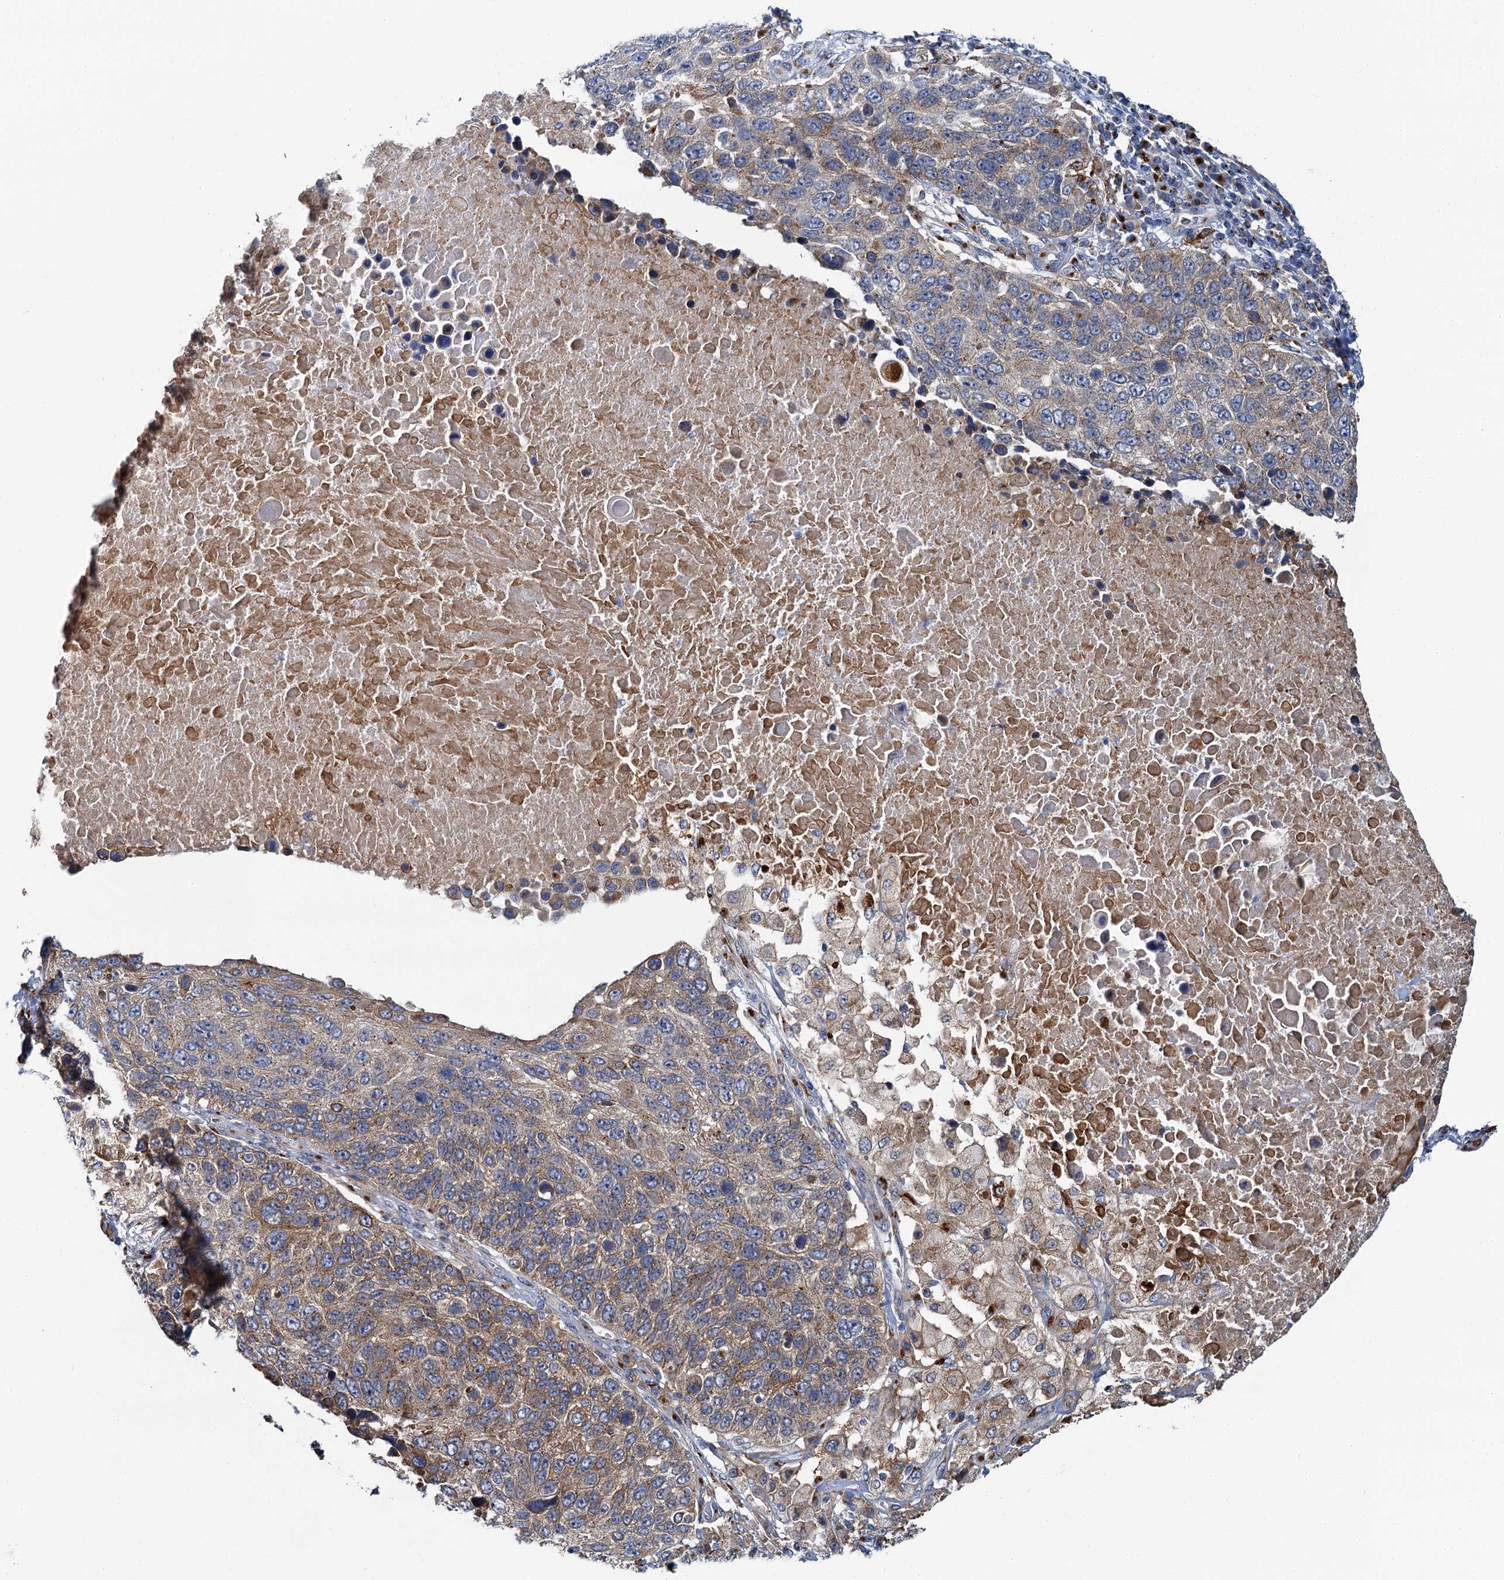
{"staining": {"intensity": "moderate", "quantity": ">75%", "location": "cytoplasmic/membranous"}, "tissue": "lung cancer", "cell_type": "Tumor cells", "image_type": "cancer", "snomed": [{"axis": "morphology", "description": "Normal tissue, NOS"}, {"axis": "morphology", "description": "Squamous cell carcinoma, NOS"}, {"axis": "topography", "description": "Lymph node"}, {"axis": "topography", "description": "Lung"}], "caption": "A medium amount of moderate cytoplasmic/membranous staining is appreciated in about >75% of tumor cells in lung cancer tissue.", "gene": "BET1L", "patient": {"sex": "male", "age": 66}}